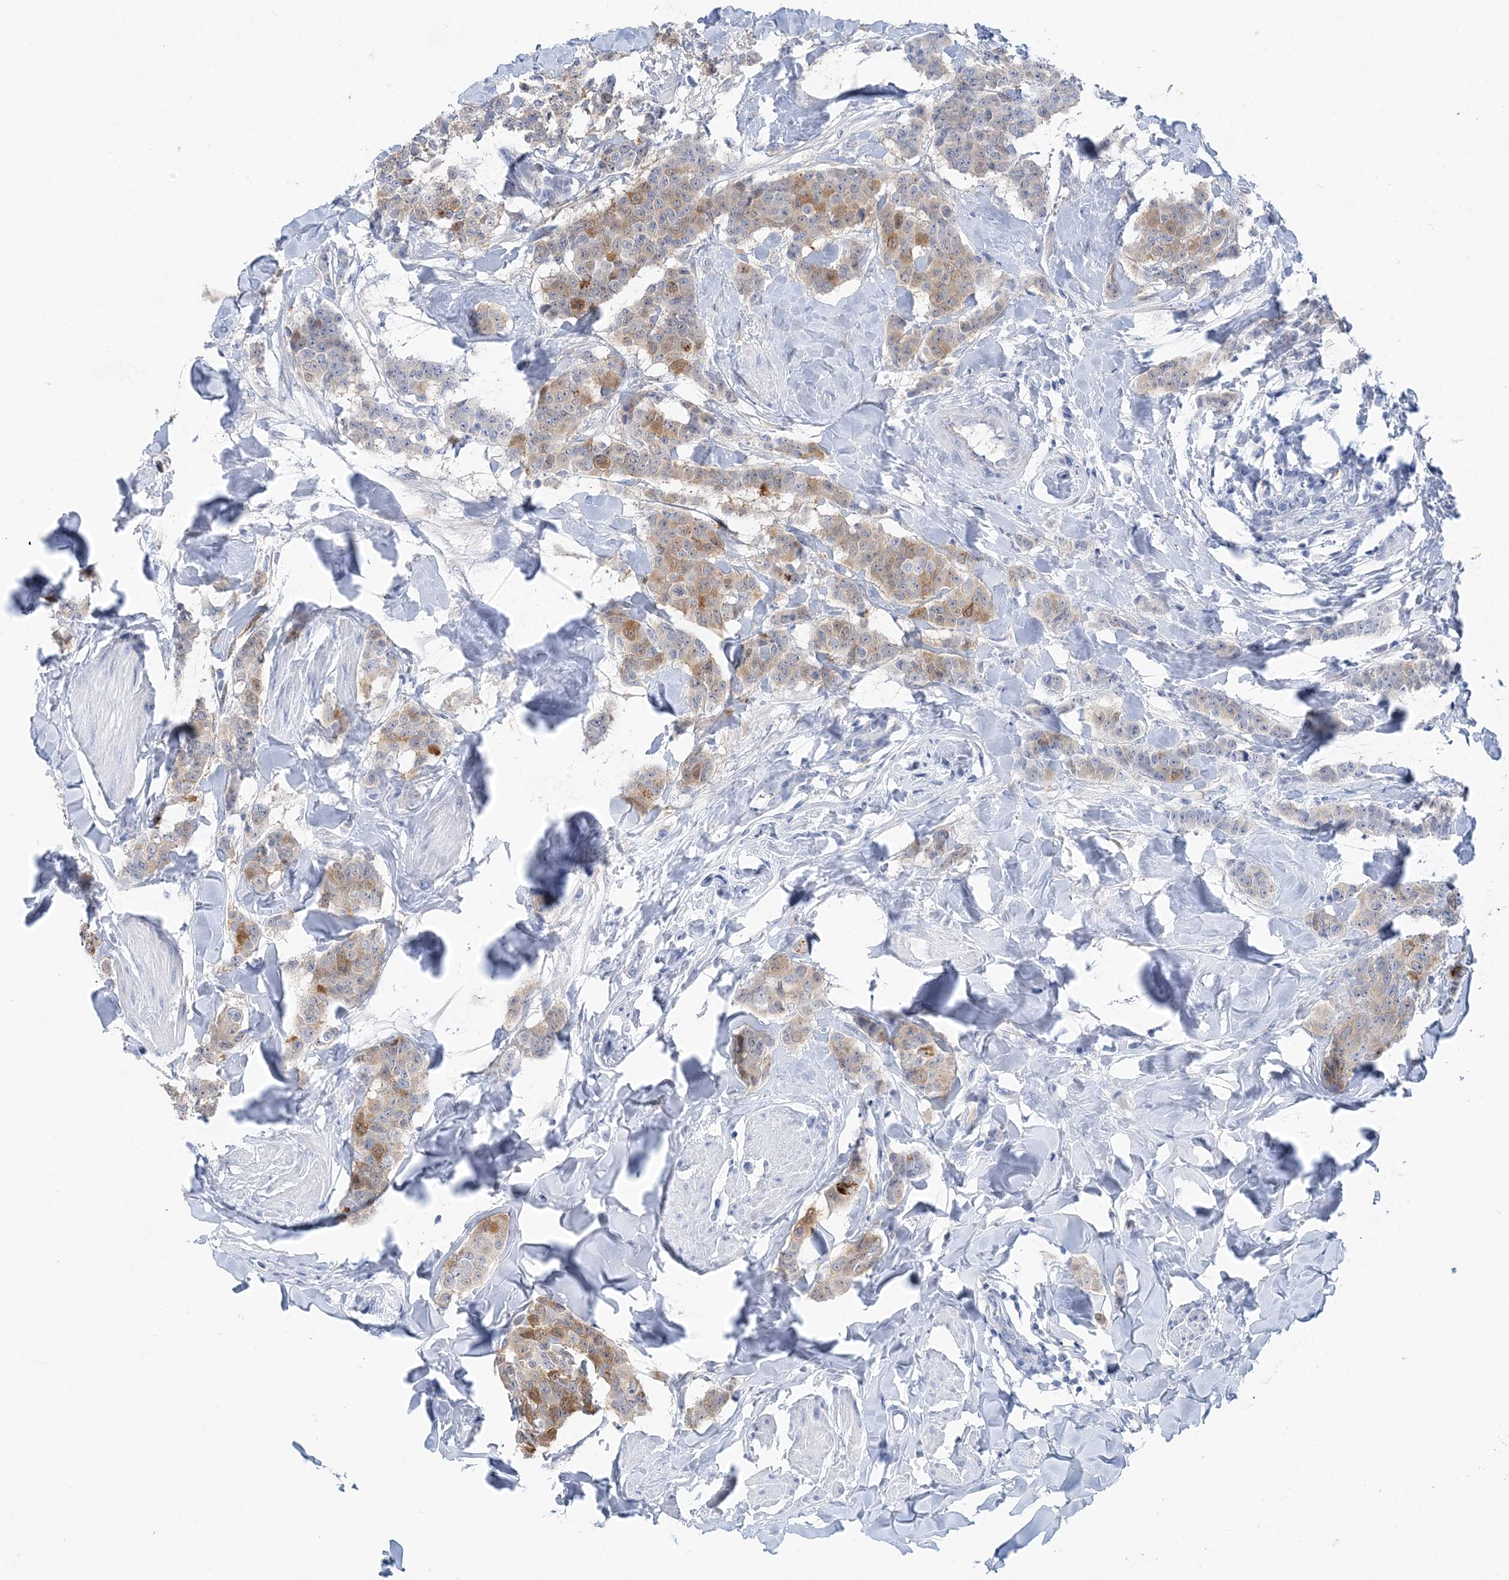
{"staining": {"intensity": "moderate", "quantity": "25%-75%", "location": "cytoplasmic/membranous"}, "tissue": "breast cancer", "cell_type": "Tumor cells", "image_type": "cancer", "snomed": [{"axis": "morphology", "description": "Duct carcinoma"}, {"axis": "topography", "description": "Breast"}], "caption": "Tumor cells exhibit medium levels of moderate cytoplasmic/membranous positivity in about 25%-75% of cells in human breast intraductal carcinoma.", "gene": "HMGCS1", "patient": {"sex": "female", "age": 40}}